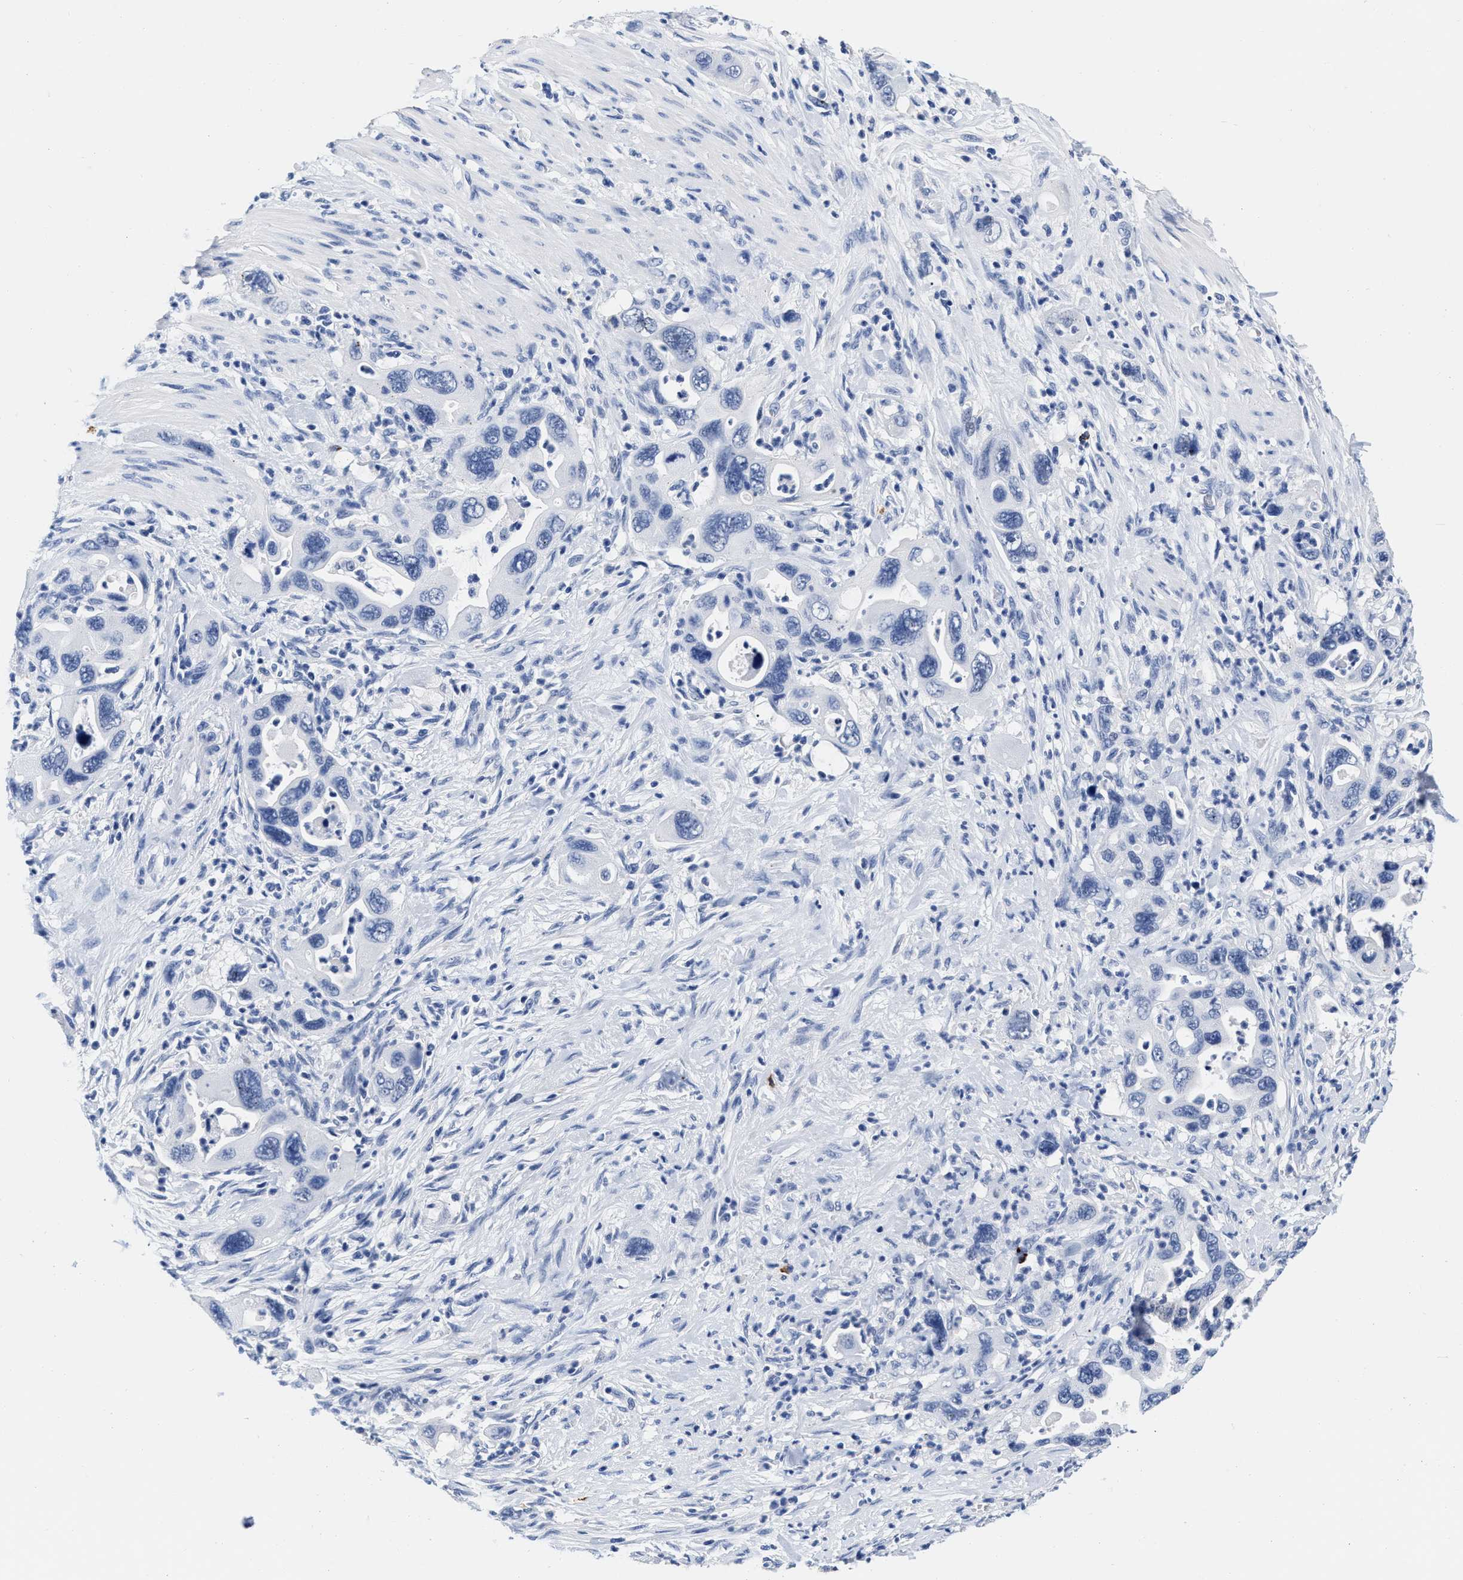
{"staining": {"intensity": "negative", "quantity": "none", "location": "none"}, "tissue": "pancreatic cancer", "cell_type": "Tumor cells", "image_type": "cancer", "snomed": [{"axis": "morphology", "description": "Adenocarcinoma, NOS"}, {"axis": "topography", "description": "Pancreas"}], "caption": "Immunohistochemistry photomicrograph of neoplastic tissue: human adenocarcinoma (pancreatic) stained with DAB displays no significant protein staining in tumor cells.", "gene": "CER1", "patient": {"sex": "female", "age": 70}}